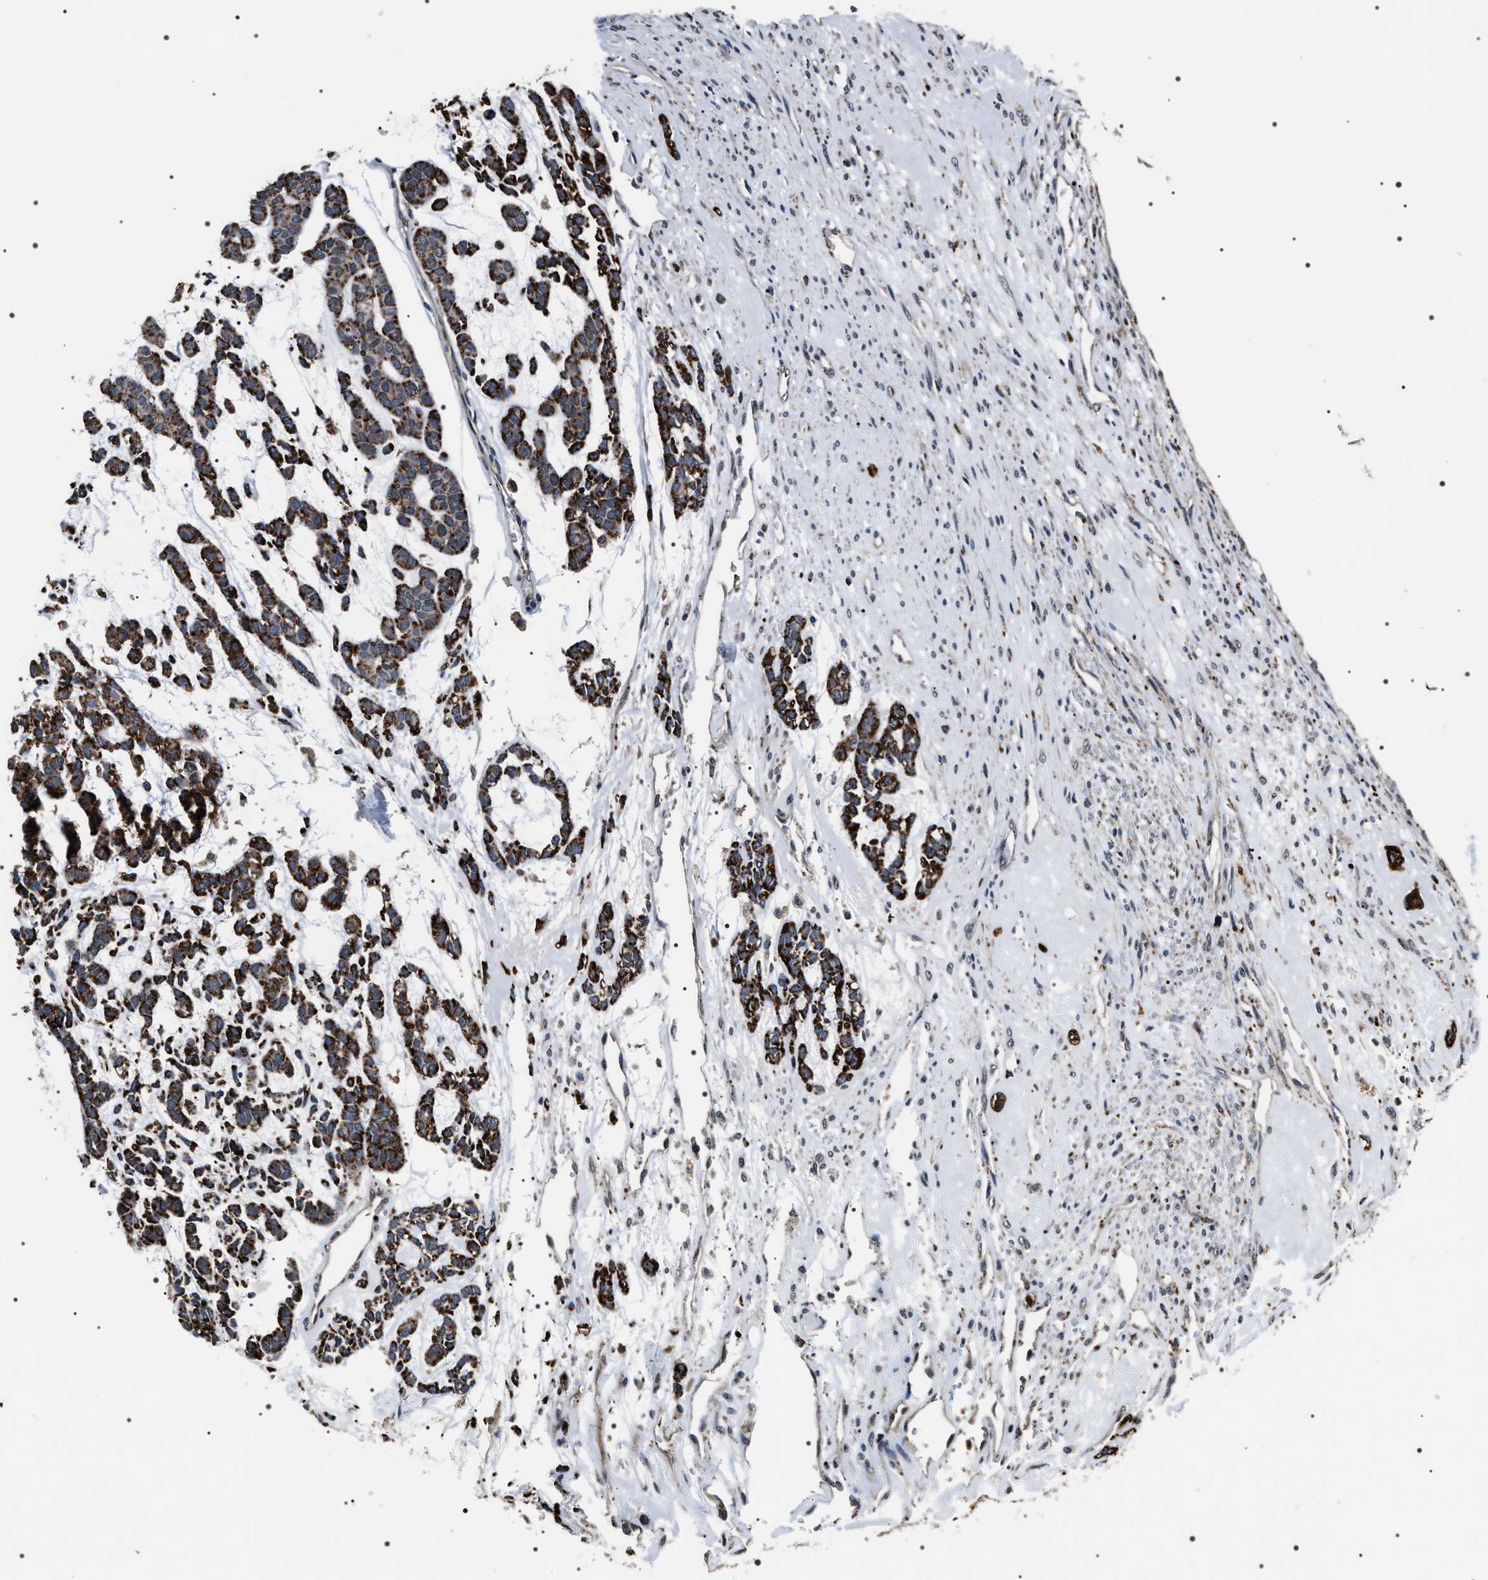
{"staining": {"intensity": "strong", "quantity": ">75%", "location": "cytoplasmic/membranous"}, "tissue": "head and neck cancer", "cell_type": "Tumor cells", "image_type": "cancer", "snomed": [{"axis": "morphology", "description": "Adenocarcinoma, NOS"}, {"axis": "morphology", "description": "Adenoma, NOS"}, {"axis": "topography", "description": "Head-Neck"}], "caption": "A high-resolution histopathology image shows IHC staining of head and neck adenoma, which shows strong cytoplasmic/membranous staining in approximately >75% of tumor cells.", "gene": "SIPA1", "patient": {"sex": "female", "age": 55}}